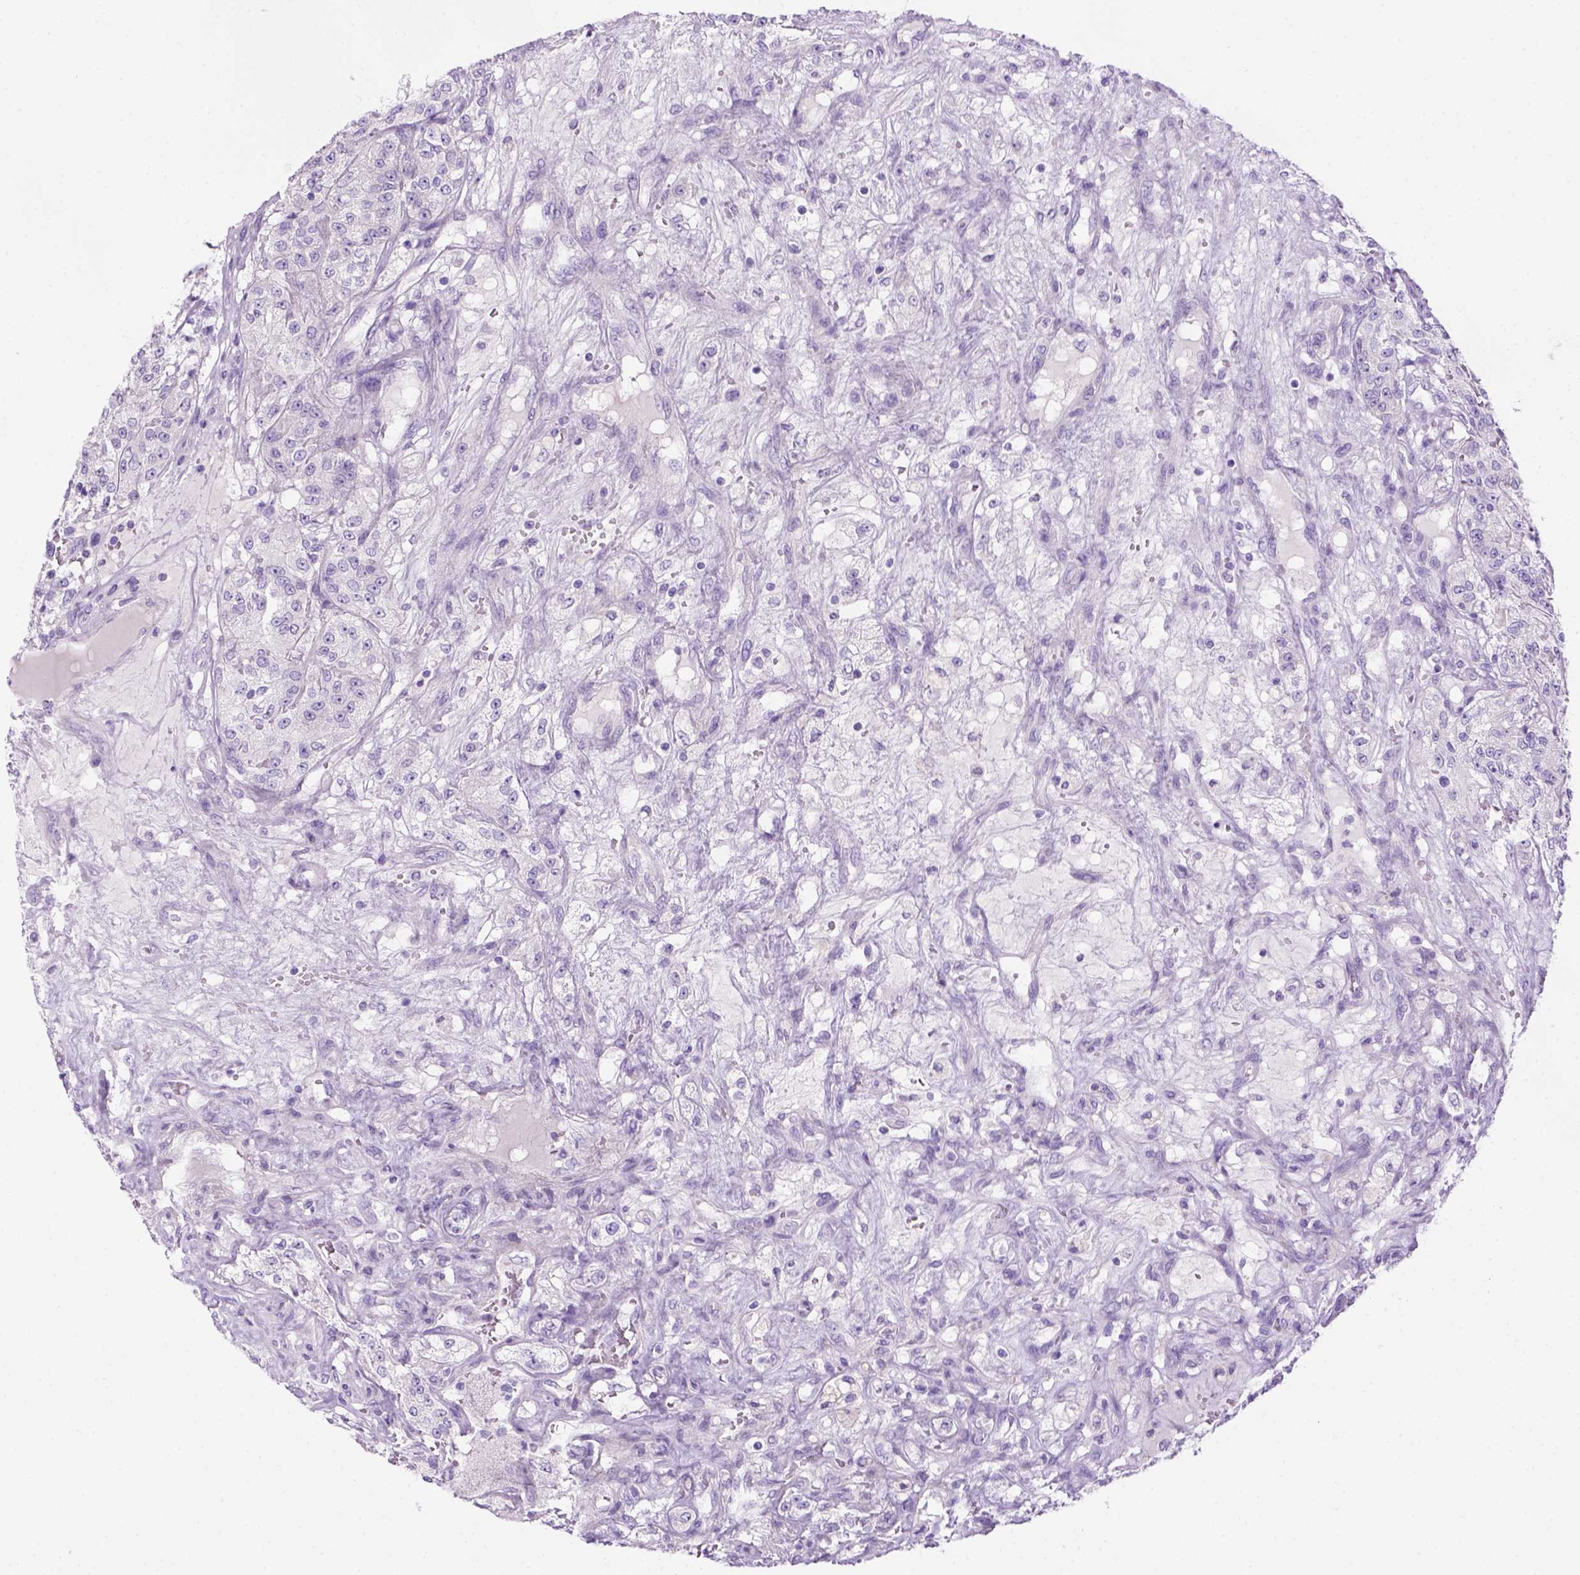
{"staining": {"intensity": "negative", "quantity": "none", "location": "none"}, "tissue": "renal cancer", "cell_type": "Tumor cells", "image_type": "cancer", "snomed": [{"axis": "morphology", "description": "Adenocarcinoma, NOS"}, {"axis": "topography", "description": "Kidney"}], "caption": "High magnification brightfield microscopy of renal cancer stained with DAB (3,3'-diaminobenzidine) (brown) and counterstained with hematoxylin (blue): tumor cells show no significant expression. (DAB (3,3'-diaminobenzidine) immunohistochemistry visualized using brightfield microscopy, high magnification).", "gene": "DNAH11", "patient": {"sex": "female", "age": 63}}